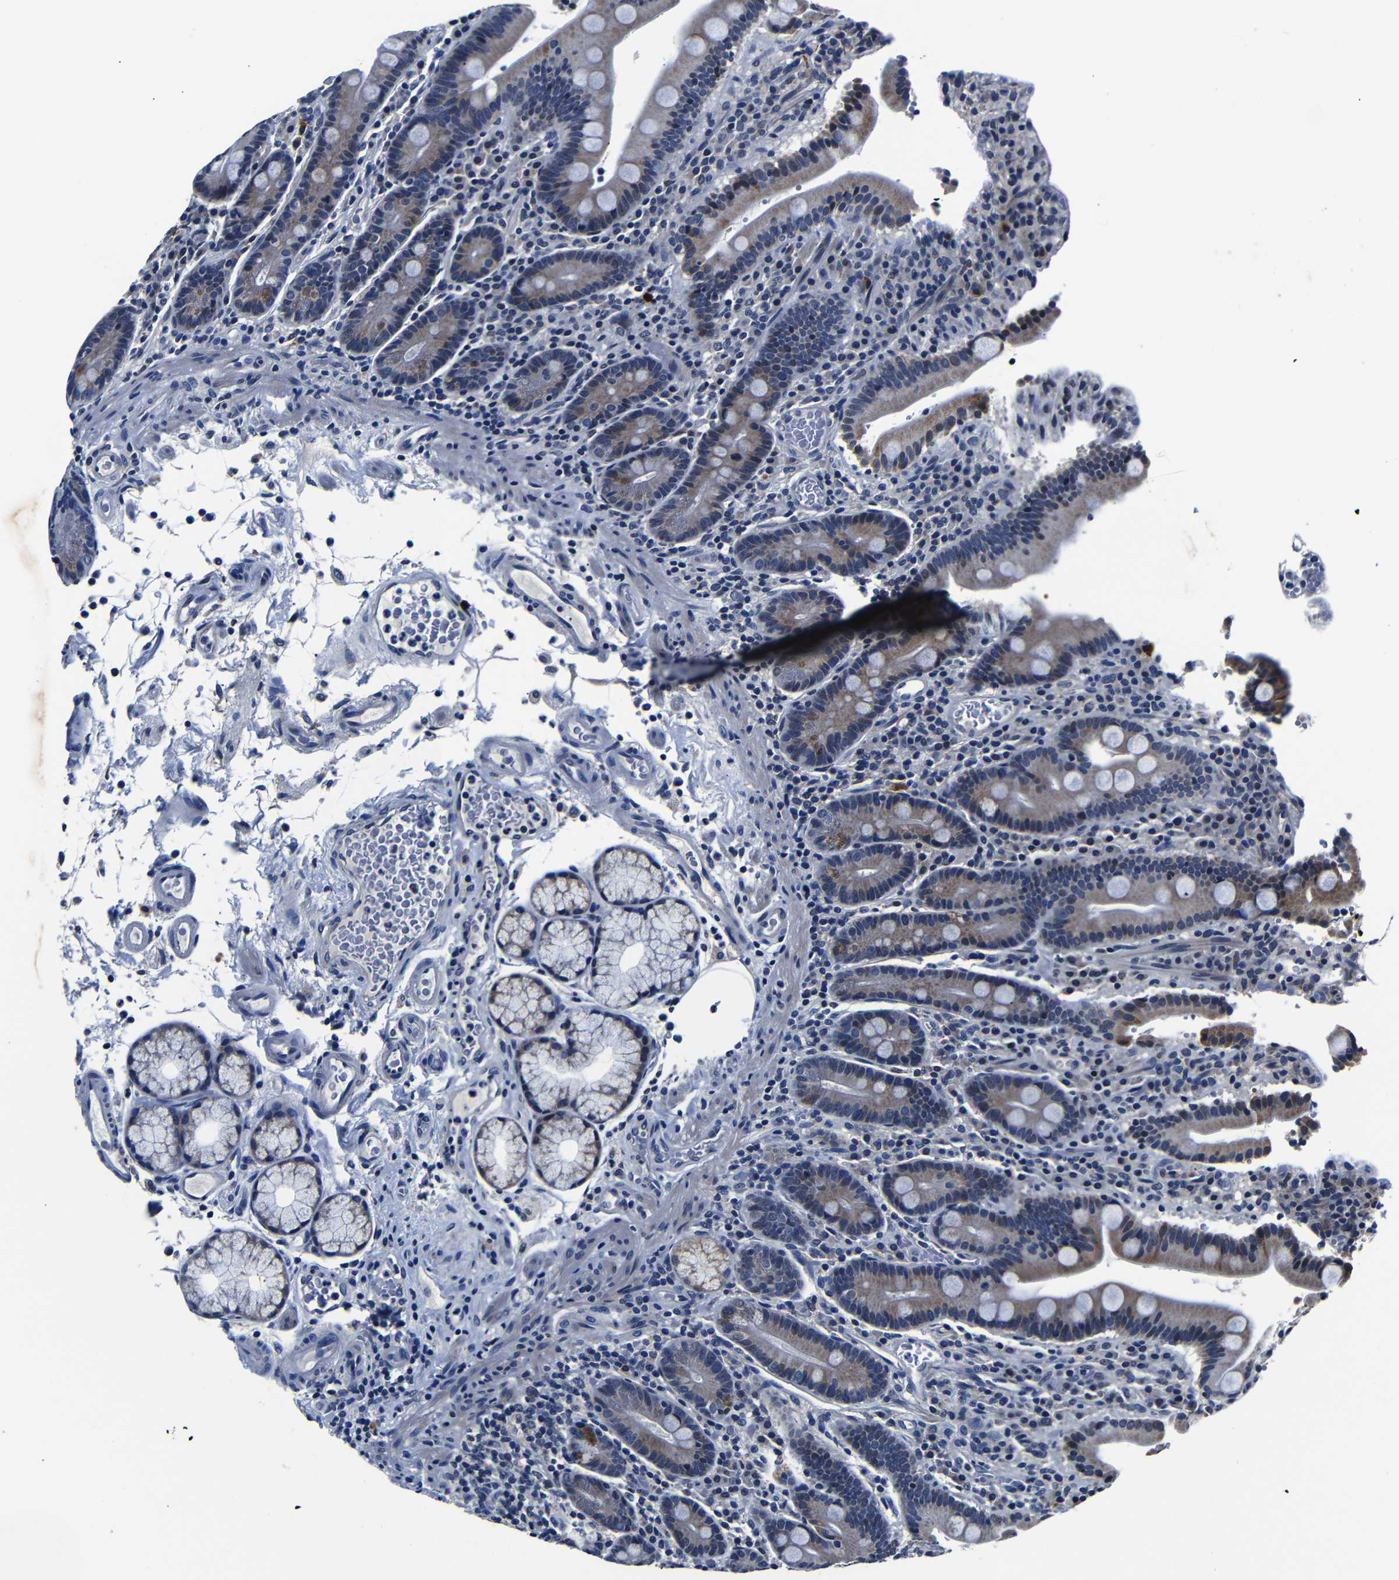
{"staining": {"intensity": "moderate", "quantity": "25%-75%", "location": "cytoplasmic/membranous"}, "tissue": "duodenum", "cell_type": "Glandular cells", "image_type": "normal", "snomed": [{"axis": "morphology", "description": "Normal tissue, NOS"}, {"axis": "topography", "description": "Small intestine, NOS"}], "caption": "Protein staining reveals moderate cytoplasmic/membranous expression in approximately 25%-75% of glandular cells in normal duodenum.", "gene": "DEPP1", "patient": {"sex": "female", "age": 71}}